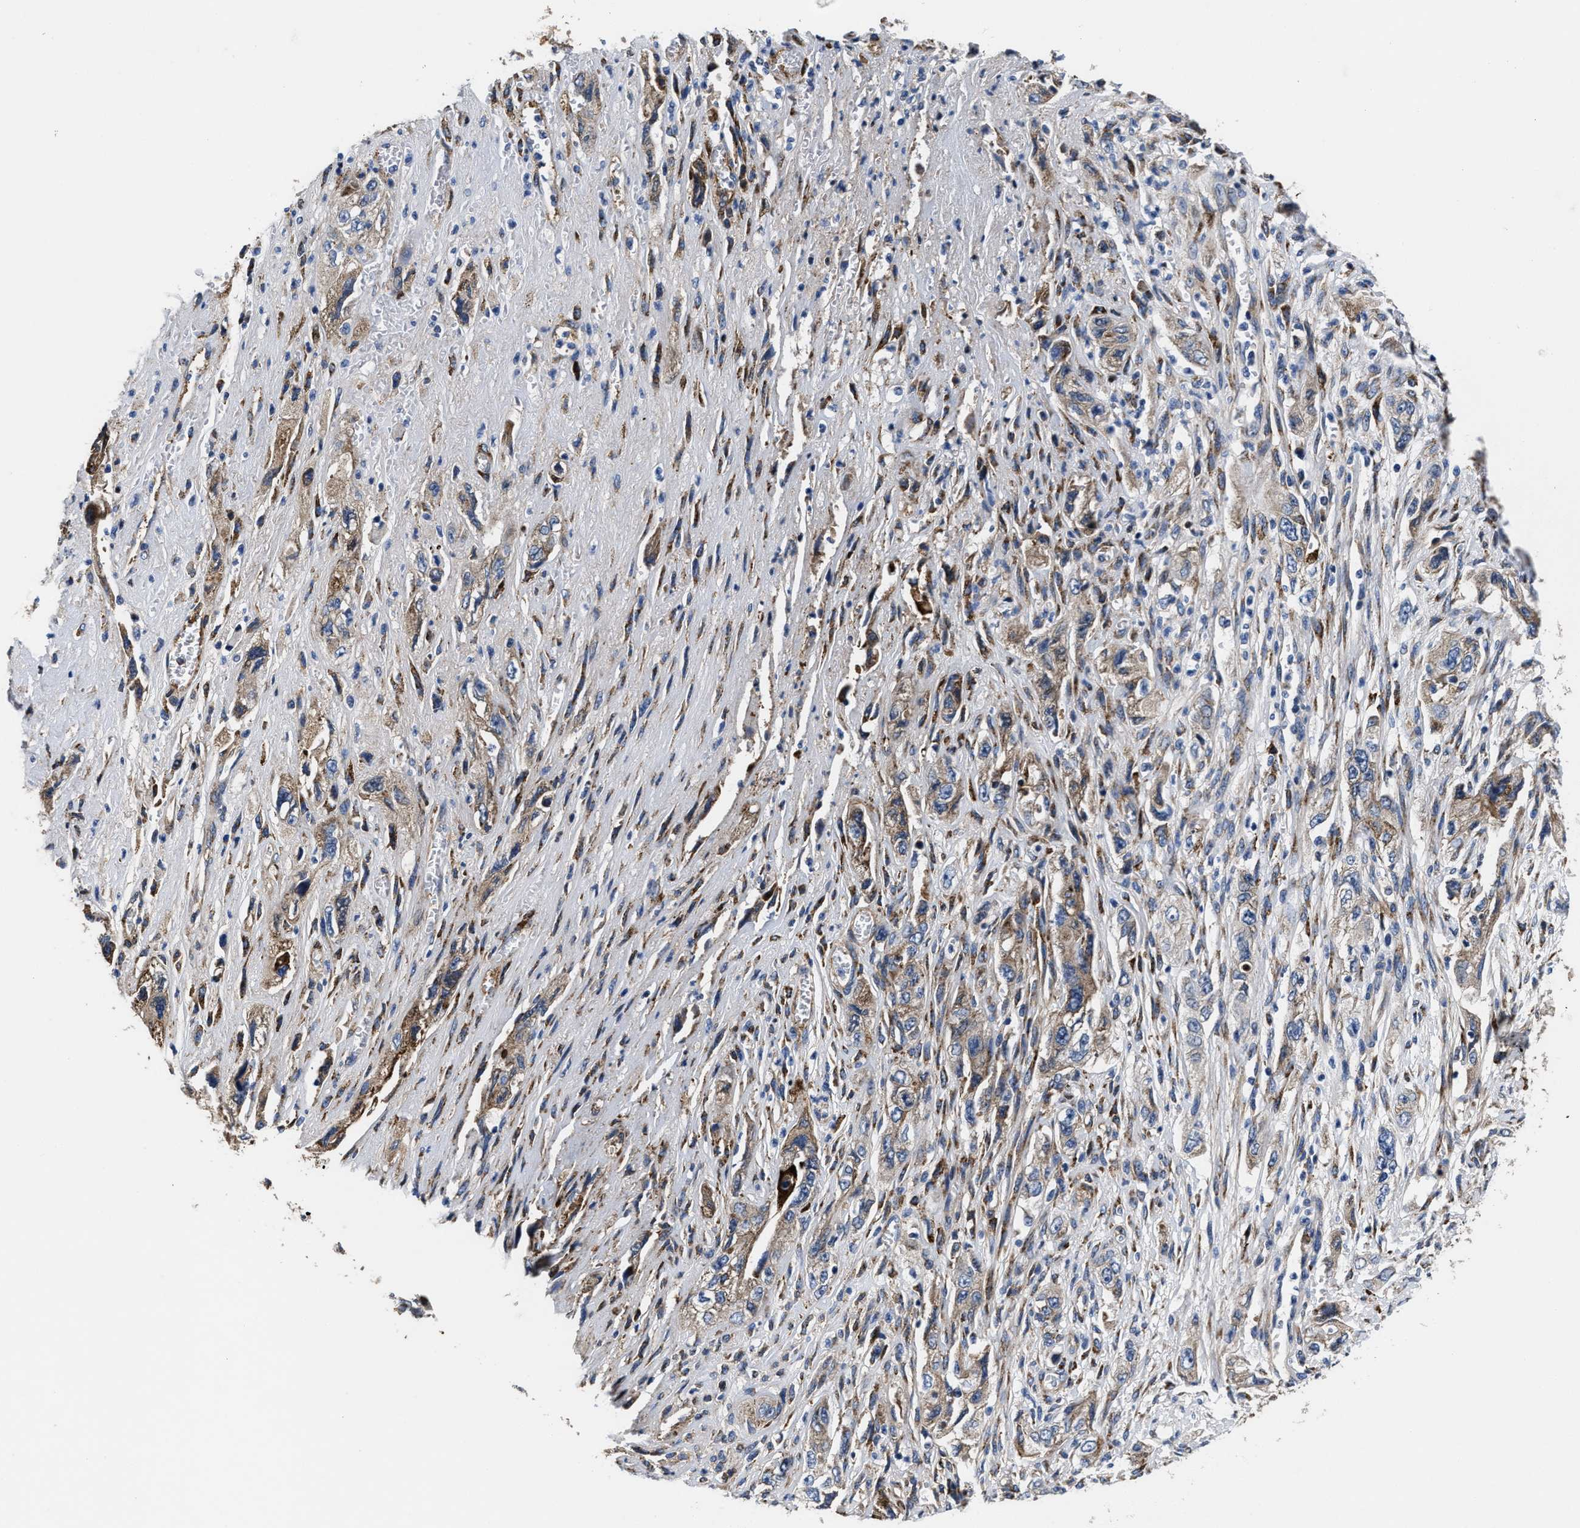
{"staining": {"intensity": "moderate", "quantity": "25%-75%", "location": "cytoplasmic/membranous"}, "tissue": "pancreatic cancer", "cell_type": "Tumor cells", "image_type": "cancer", "snomed": [{"axis": "morphology", "description": "Adenocarcinoma, NOS"}, {"axis": "topography", "description": "Pancreas"}], "caption": "Pancreatic cancer (adenocarcinoma) tissue displays moderate cytoplasmic/membranous positivity in about 25%-75% of tumor cells", "gene": "SLC12A2", "patient": {"sex": "female", "age": 73}}